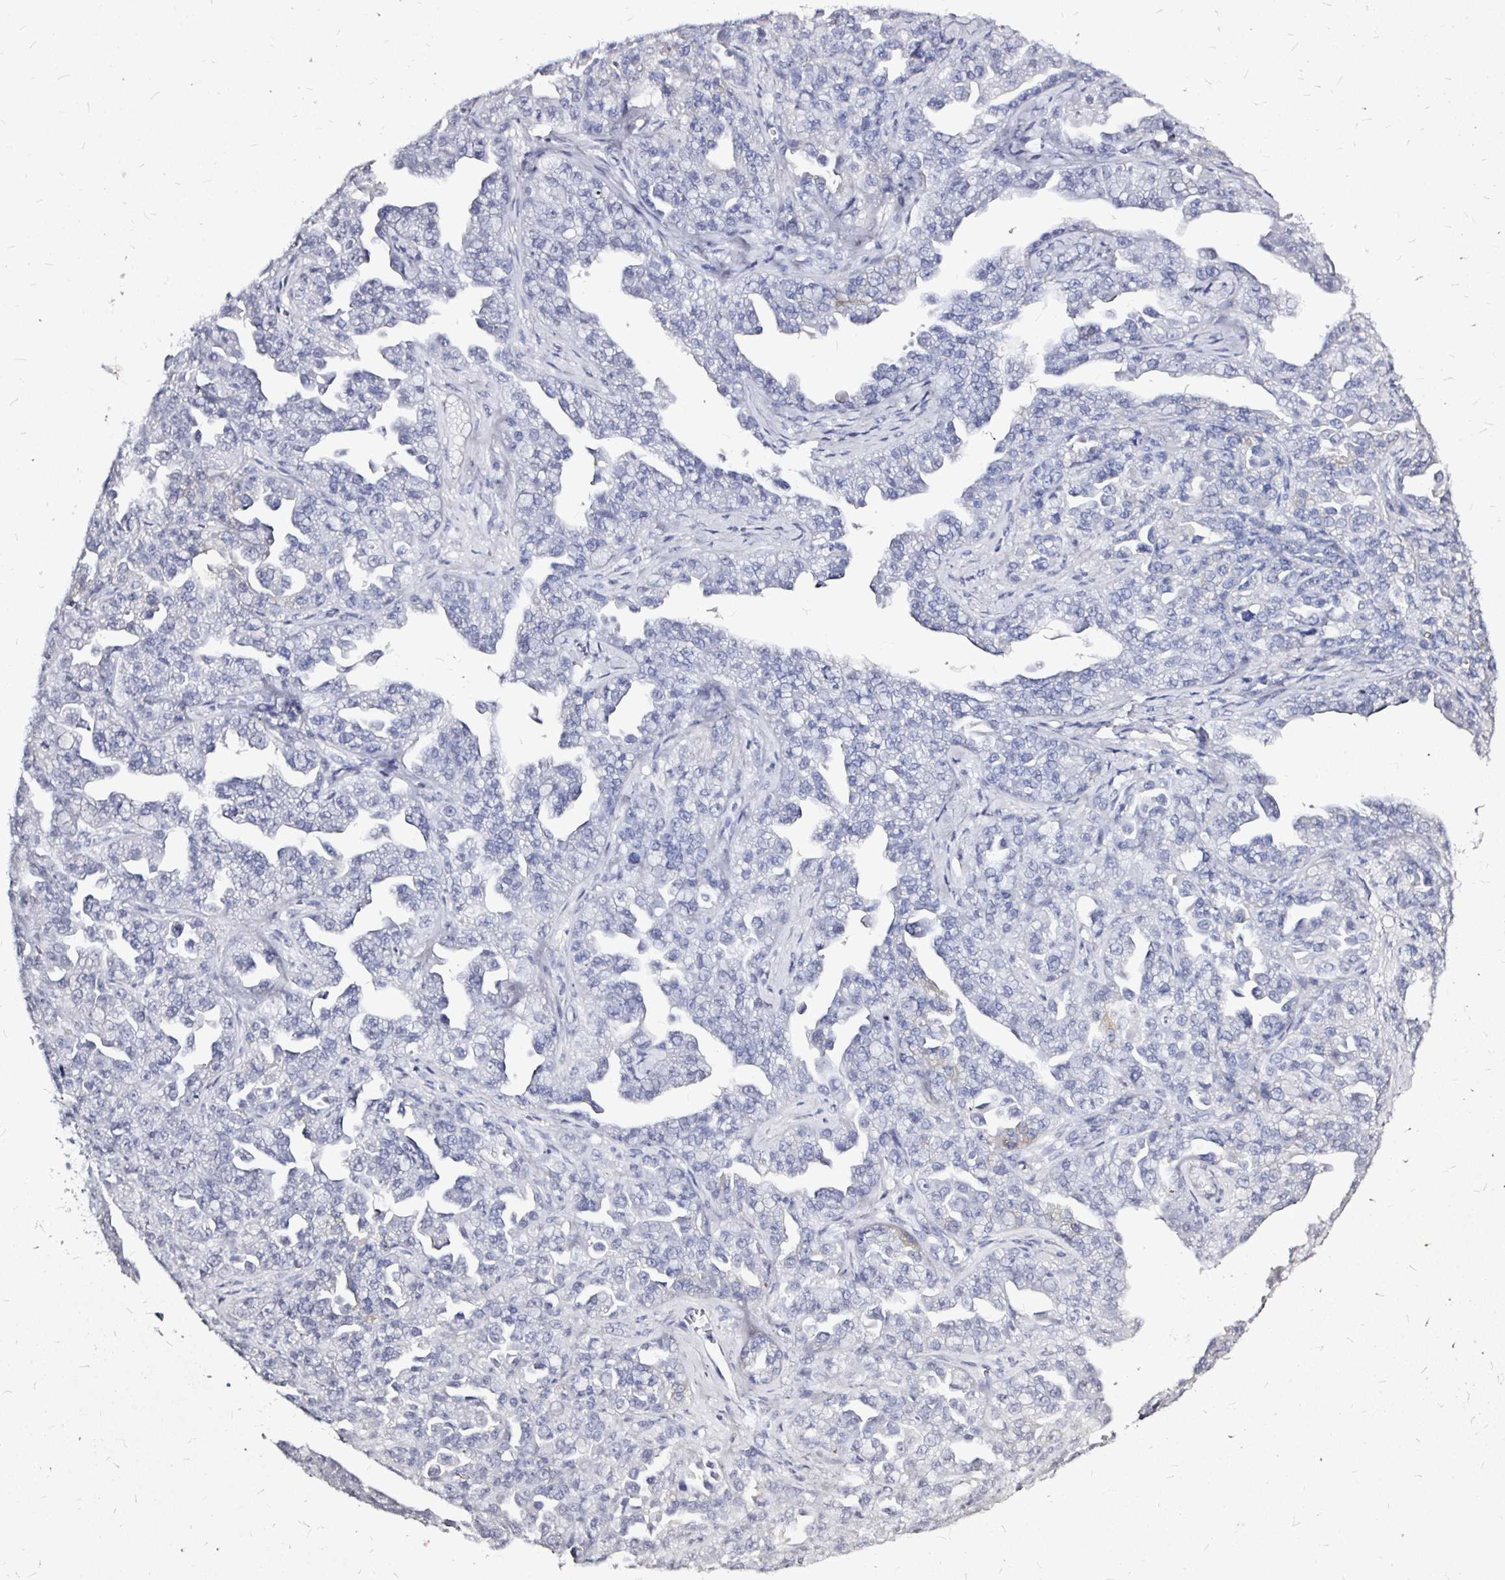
{"staining": {"intensity": "negative", "quantity": "none", "location": "none"}, "tissue": "ovarian cancer", "cell_type": "Tumor cells", "image_type": "cancer", "snomed": [{"axis": "morphology", "description": "Cystadenocarcinoma, serous, NOS"}, {"axis": "topography", "description": "Ovary"}], "caption": "Immunohistochemistry photomicrograph of neoplastic tissue: human ovarian serous cystadenocarcinoma stained with DAB shows no significant protein expression in tumor cells. (DAB immunohistochemistry (IHC) visualized using brightfield microscopy, high magnification).", "gene": "LUZP4", "patient": {"sex": "female", "age": 75}}